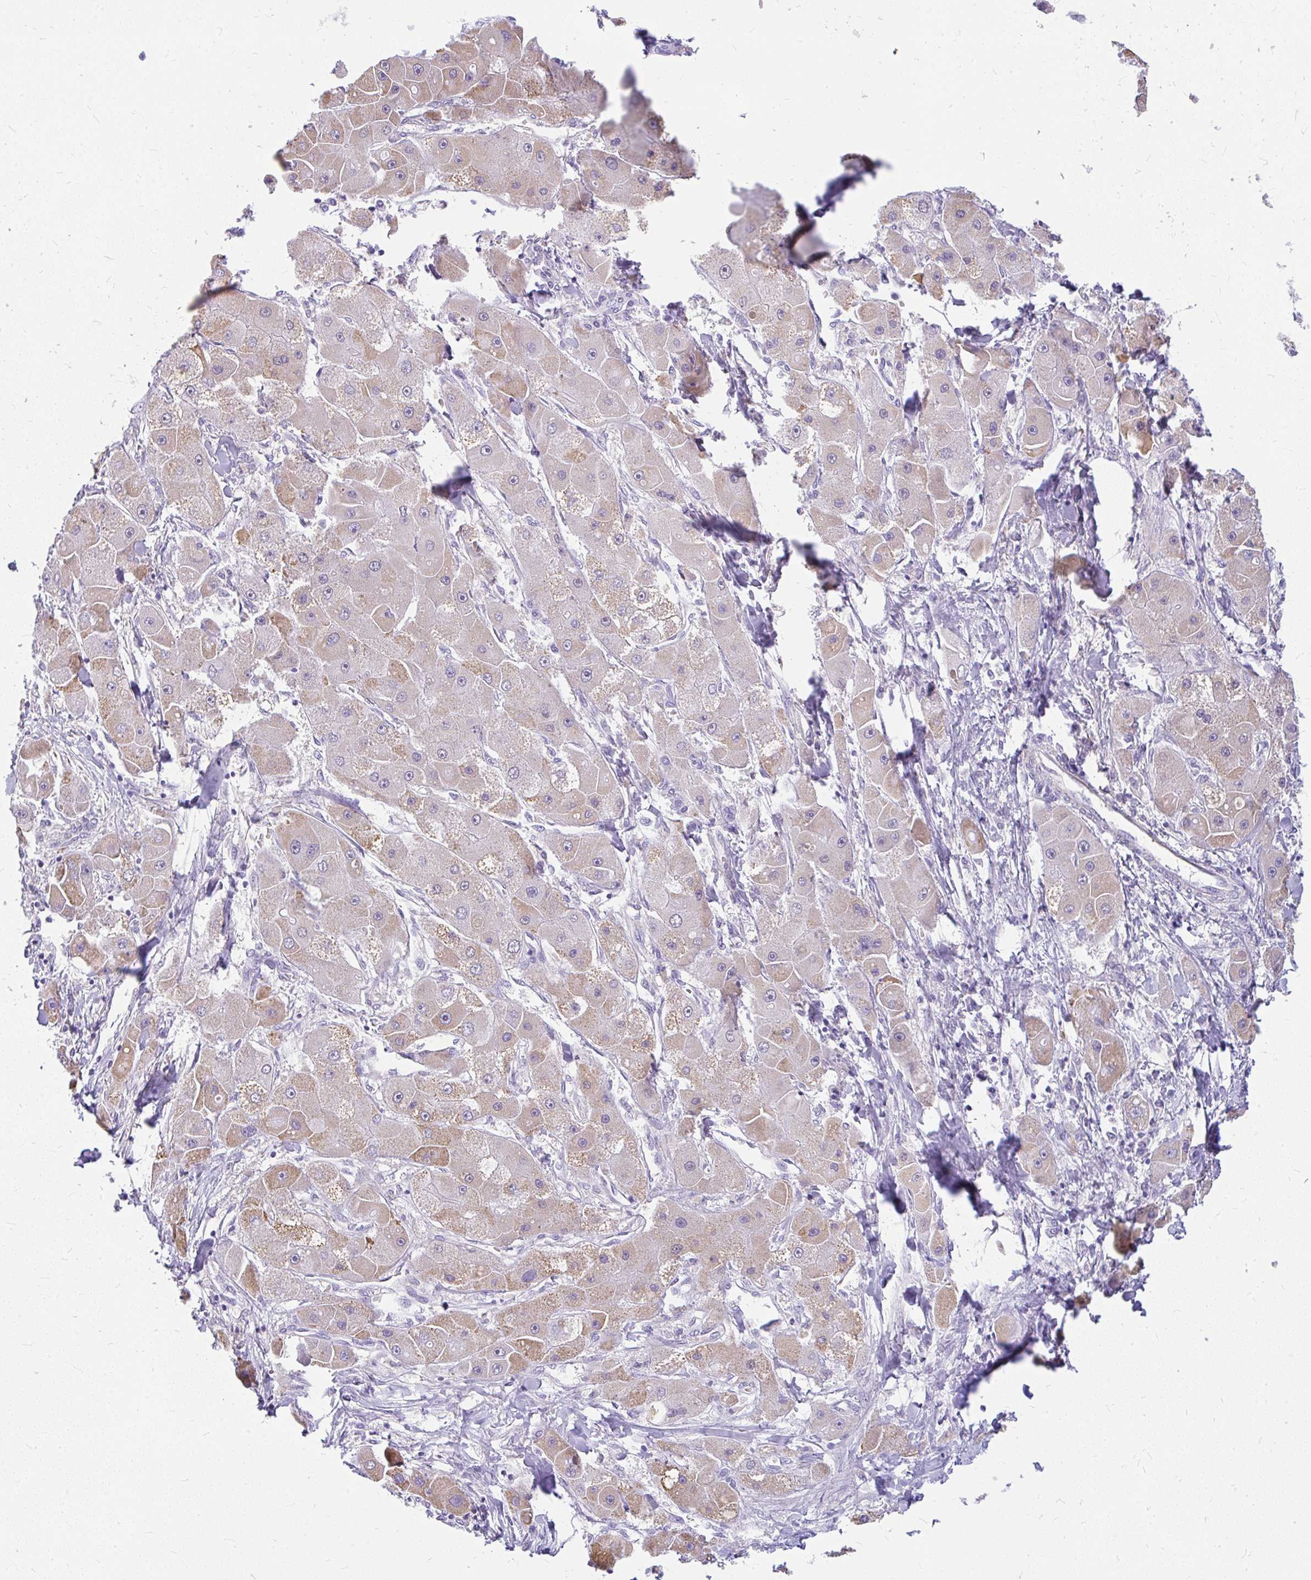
{"staining": {"intensity": "weak", "quantity": "25%-75%", "location": "cytoplasmic/membranous"}, "tissue": "liver cancer", "cell_type": "Tumor cells", "image_type": "cancer", "snomed": [{"axis": "morphology", "description": "Carcinoma, Hepatocellular, NOS"}, {"axis": "topography", "description": "Liver"}], "caption": "Weak cytoplasmic/membranous staining for a protein is appreciated in about 25%-75% of tumor cells of liver hepatocellular carcinoma using immunohistochemistry.", "gene": "FAM83C", "patient": {"sex": "male", "age": 24}}